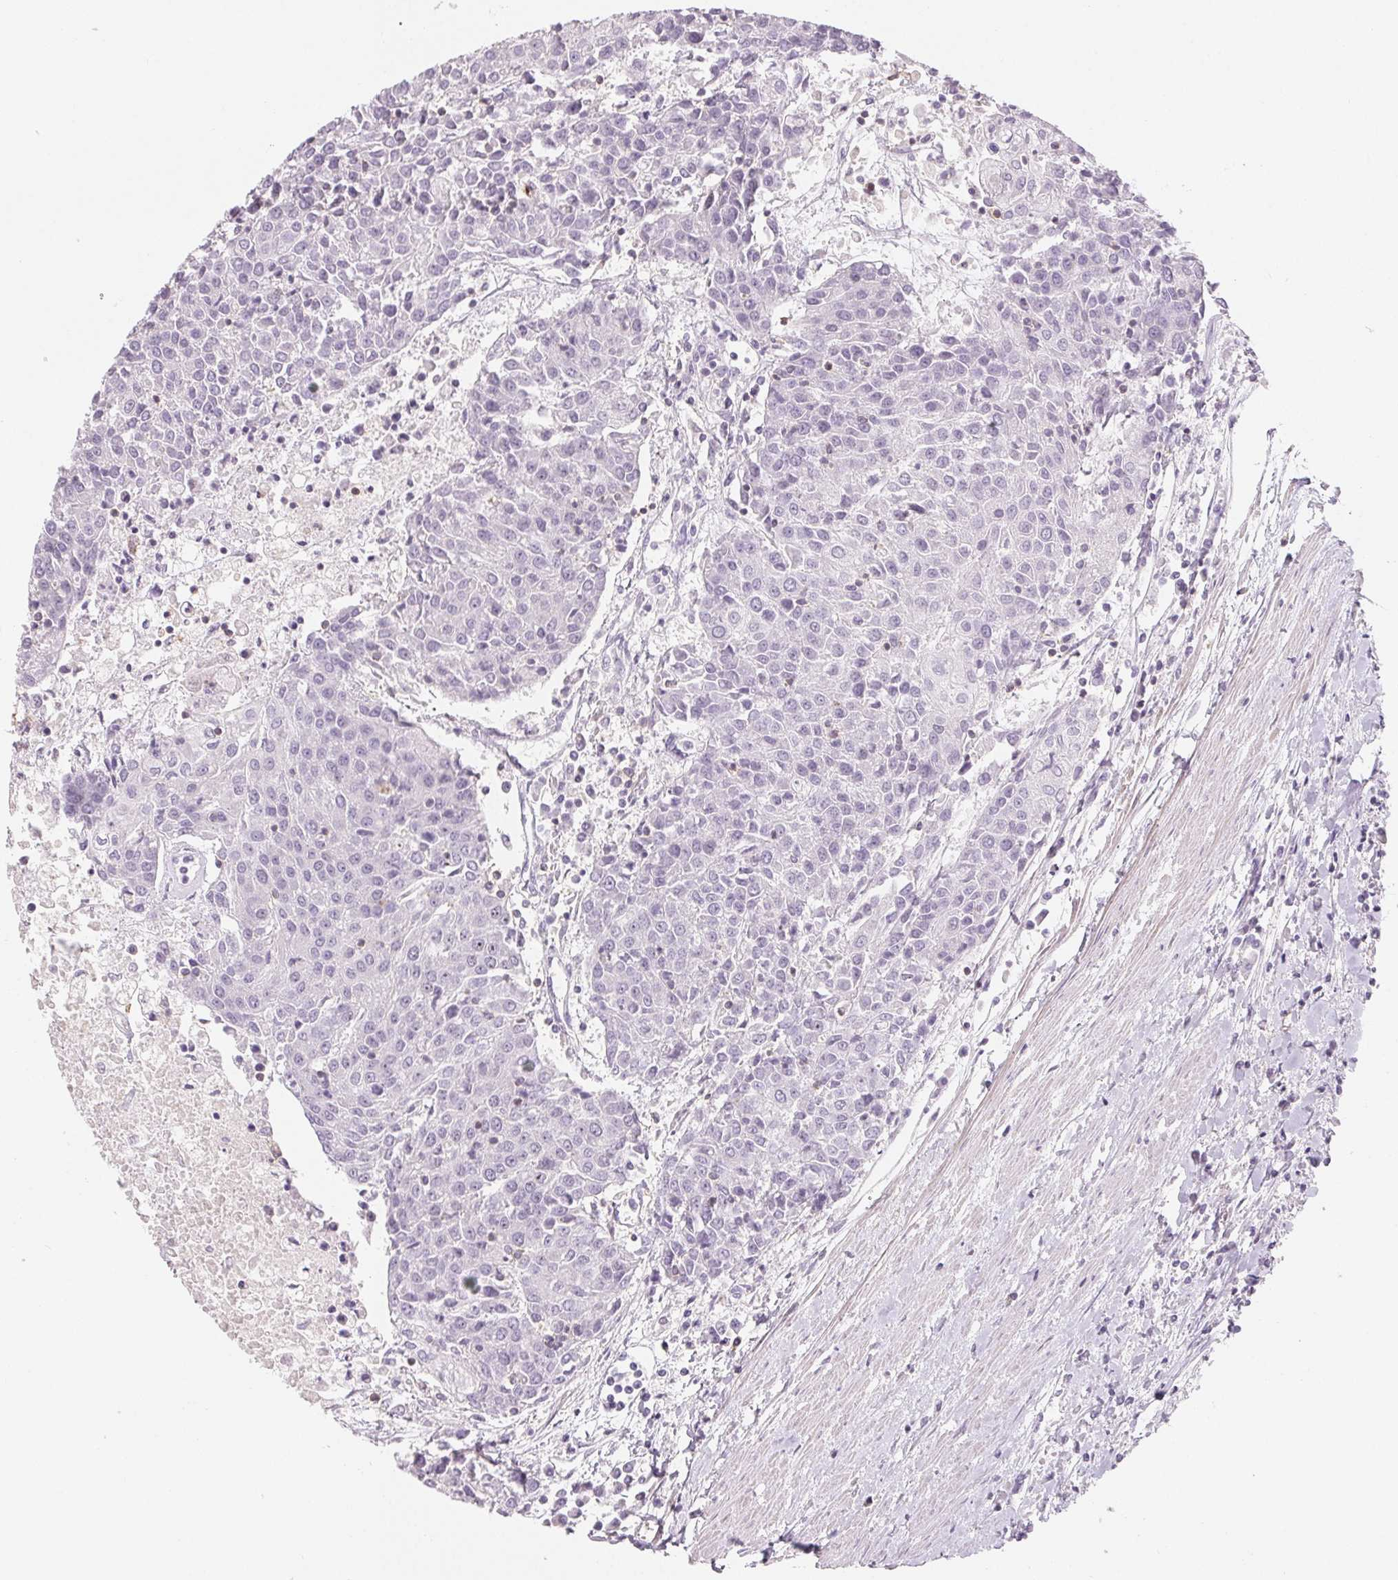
{"staining": {"intensity": "negative", "quantity": "none", "location": "none"}, "tissue": "urothelial cancer", "cell_type": "Tumor cells", "image_type": "cancer", "snomed": [{"axis": "morphology", "description": "Urothelial carcinoma, High grade"}, {"axis": "topography", "description": "Urinary bladder"}], "caption": "Immunohistochemistry of human urothelial carcinoma (high-grade) reveals no staining in tumor cells.", "gene": "CD69", "patient": {"sex": "female", "age": 85}}